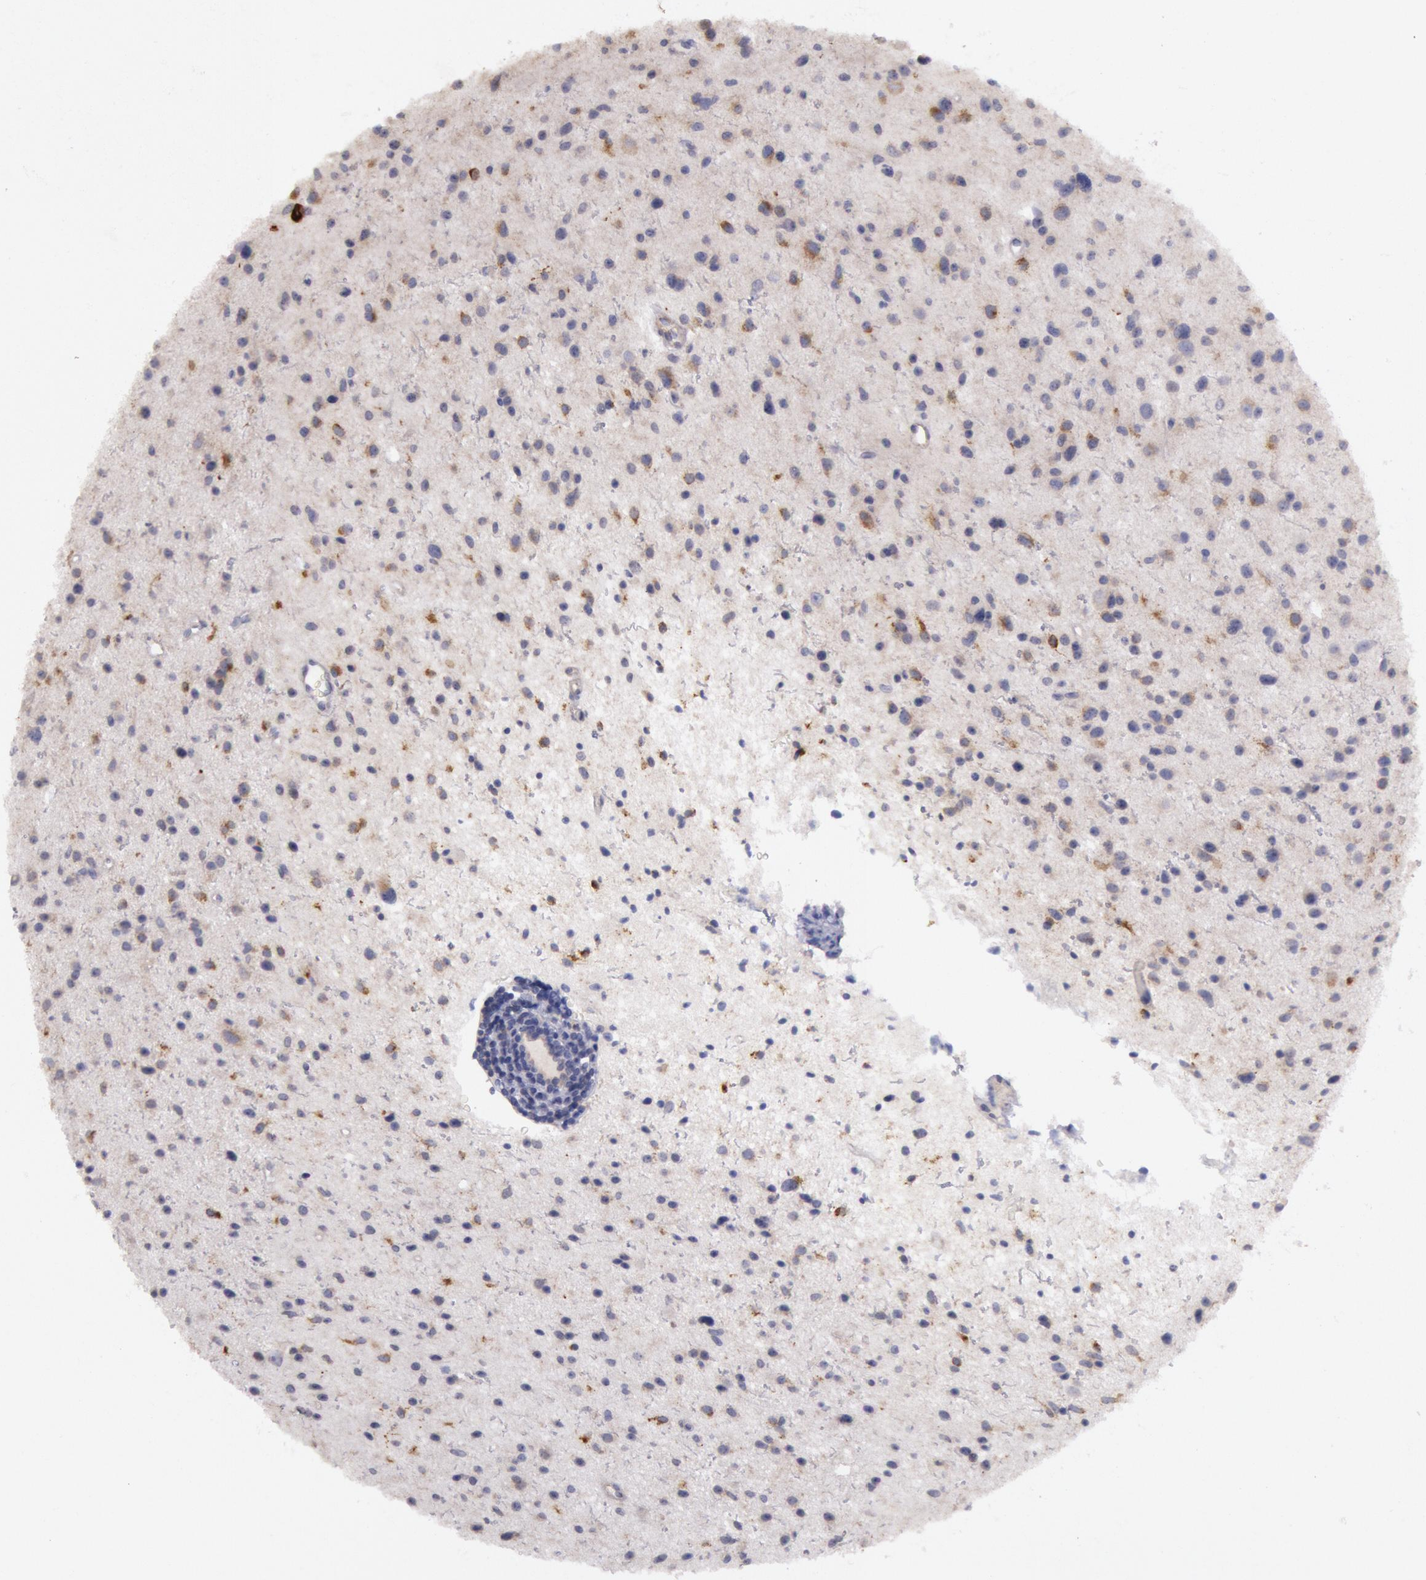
{"staining": {"intensity": "negative", "quantity": "none", "location": "none"}, "tissue": "glioma", "cell_type": "Tumor cells", "image_type": "cancer", "snomed": [{"axis": "morphology", "description": "Glioma, malignant, Low grade"}, {"axis": "topography", "description": "Brain"}], "caption": "High magnification brightfield microscopy of glioma stained with DAB (brown) and counterstained with hematoxylin (blue): tumor cells show no significant expression.", "gene": "AMOTL1", "patient": {"sex": "female", "age": 46}}